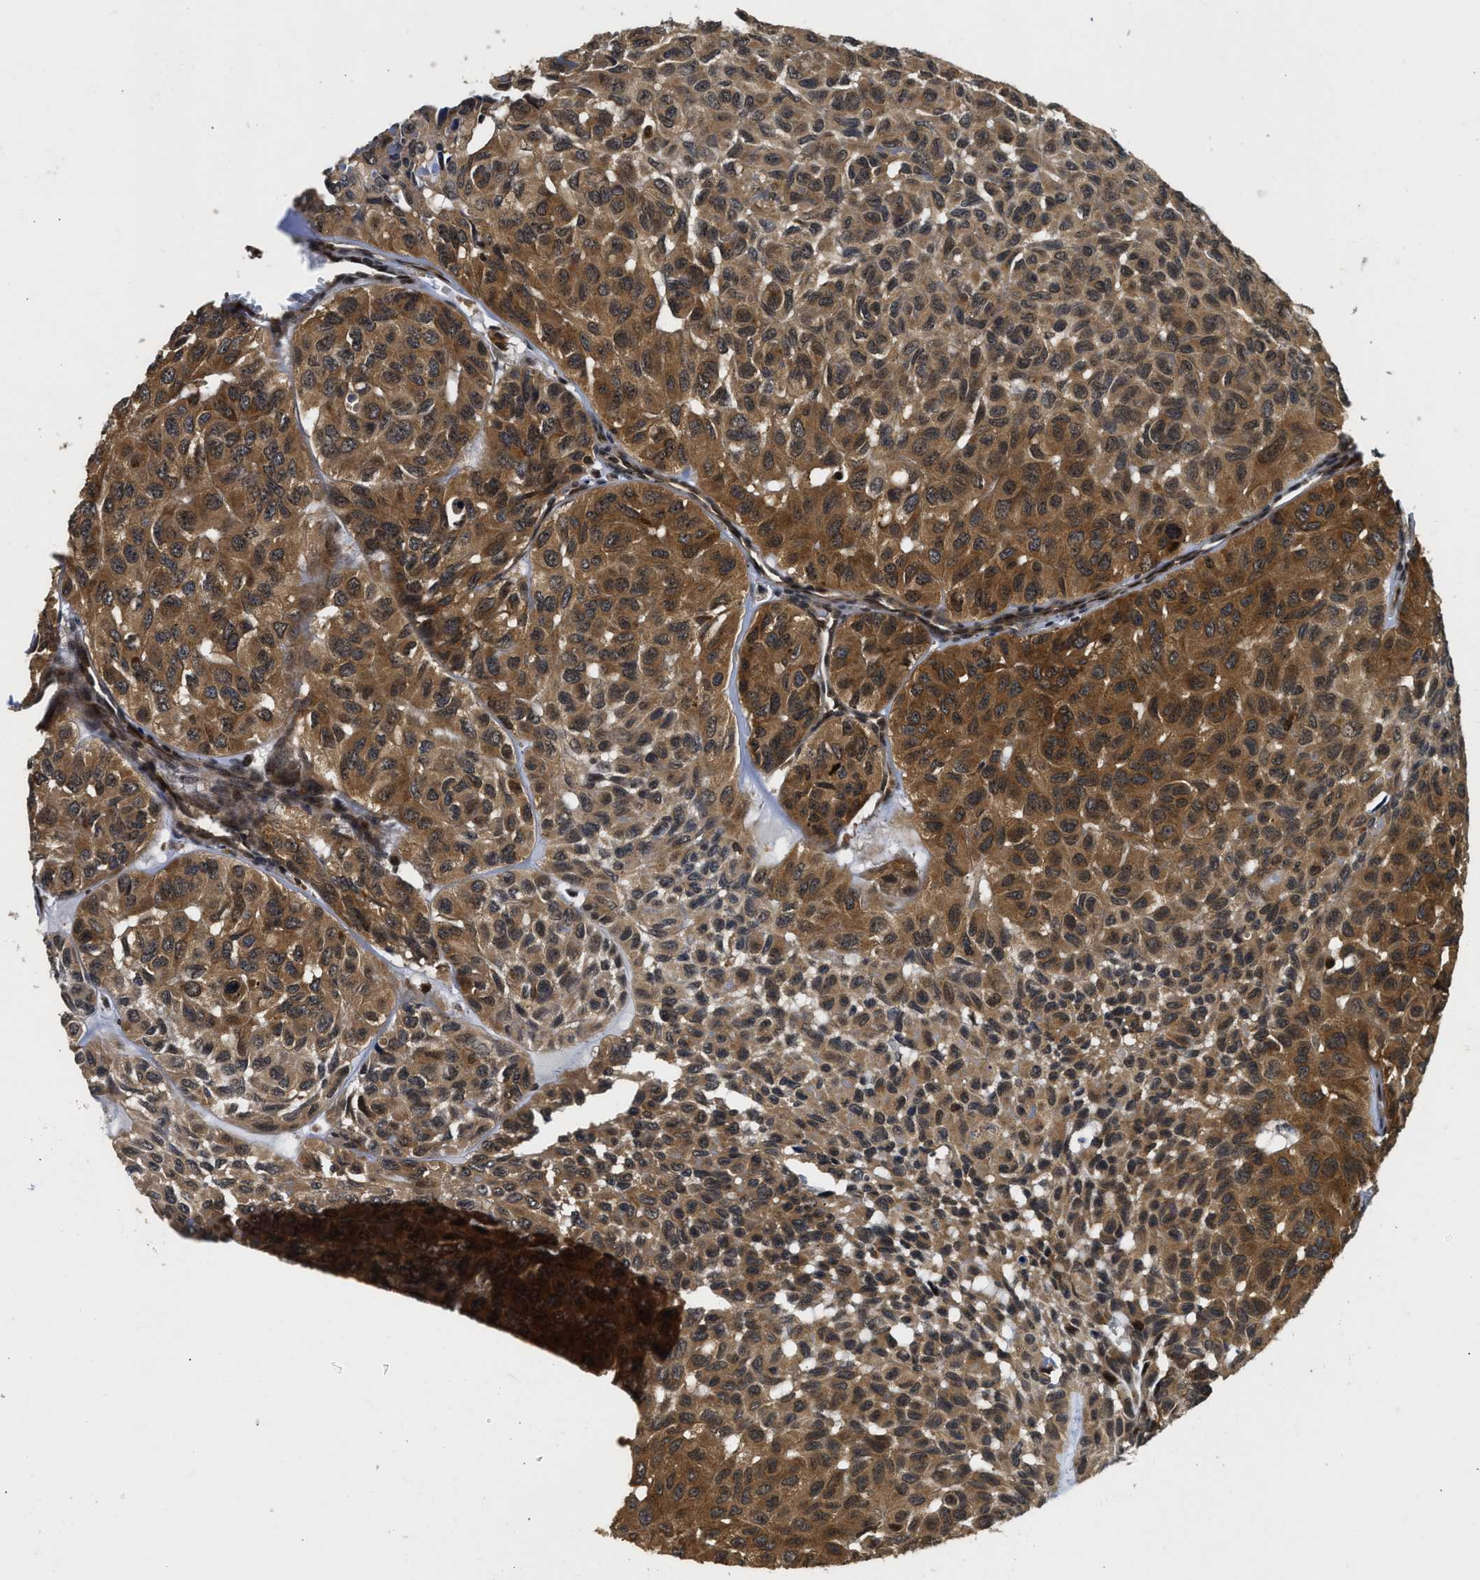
{"staining": {"intensity": "moderate", "quantity": ">75%", "location": "cytoplasmic/membranous"}, "tissue": "head and neck cancer", "cell_type": "Tumor cells", "image_type": "cancer", "snomed": [{"axis": "morphology", "description": "Adenocarcinoma, NOS"}, {"axis": "topography", "description": "Salivary gland, NOS"}, {"axis": "topography", "description": "Head-Neck"}], "caption": "High-magnification brightfield microscopy of head and neck cancer stained with DAB (brown) and counterstained with hematoxylin (blue). tumor cells exhibit moderate cytoplasmic/membranous expression is identified in approximately>75% of cells. The staining is performed using DAB (3,3'-diaminobenzidine) brown chromogen to label protein expression. The nuclei are counter-stained blue using hematoxylin.", "gene": "ADSL", "patient": {"sex": "female", "age": 76}}